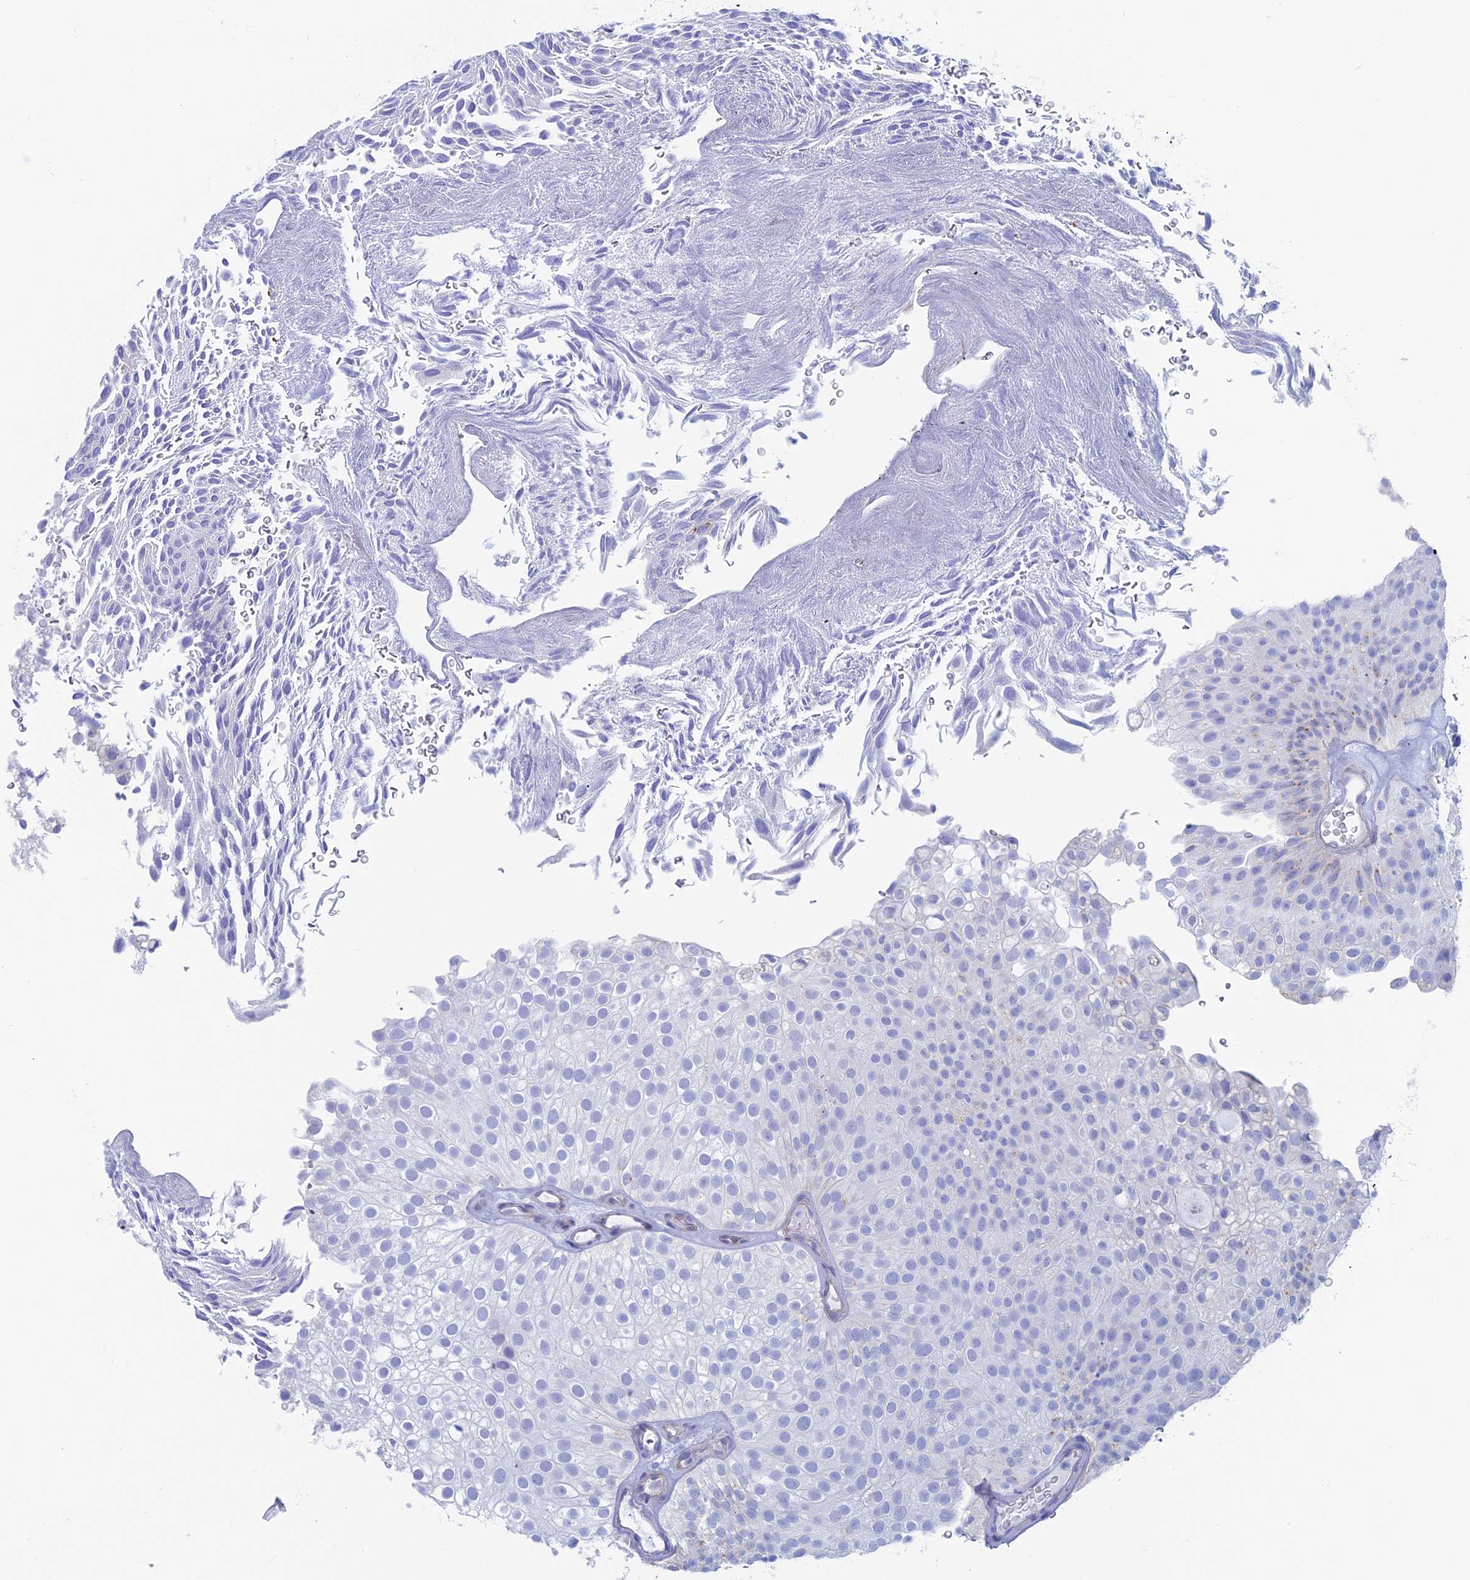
{"staining": {"intensity": "negative", "quantity": "none", "location": "none"}, "tissue": "urothelial cancer", "cell_type": "Tumor cells", "image_type": "cancer", "snomed": [{"axis": "morphology", "description": "Urothelial carcinoma, Low grade"}, {"axis": "topography", "description": "Urinary bladder"}], "caption": "This is an immunohistochemistry micrograph of human urothelial cancer. There is no staining in tumor cells.", "gene": "MAGEB6", "patient": {"sex": "male", "age": 78}}